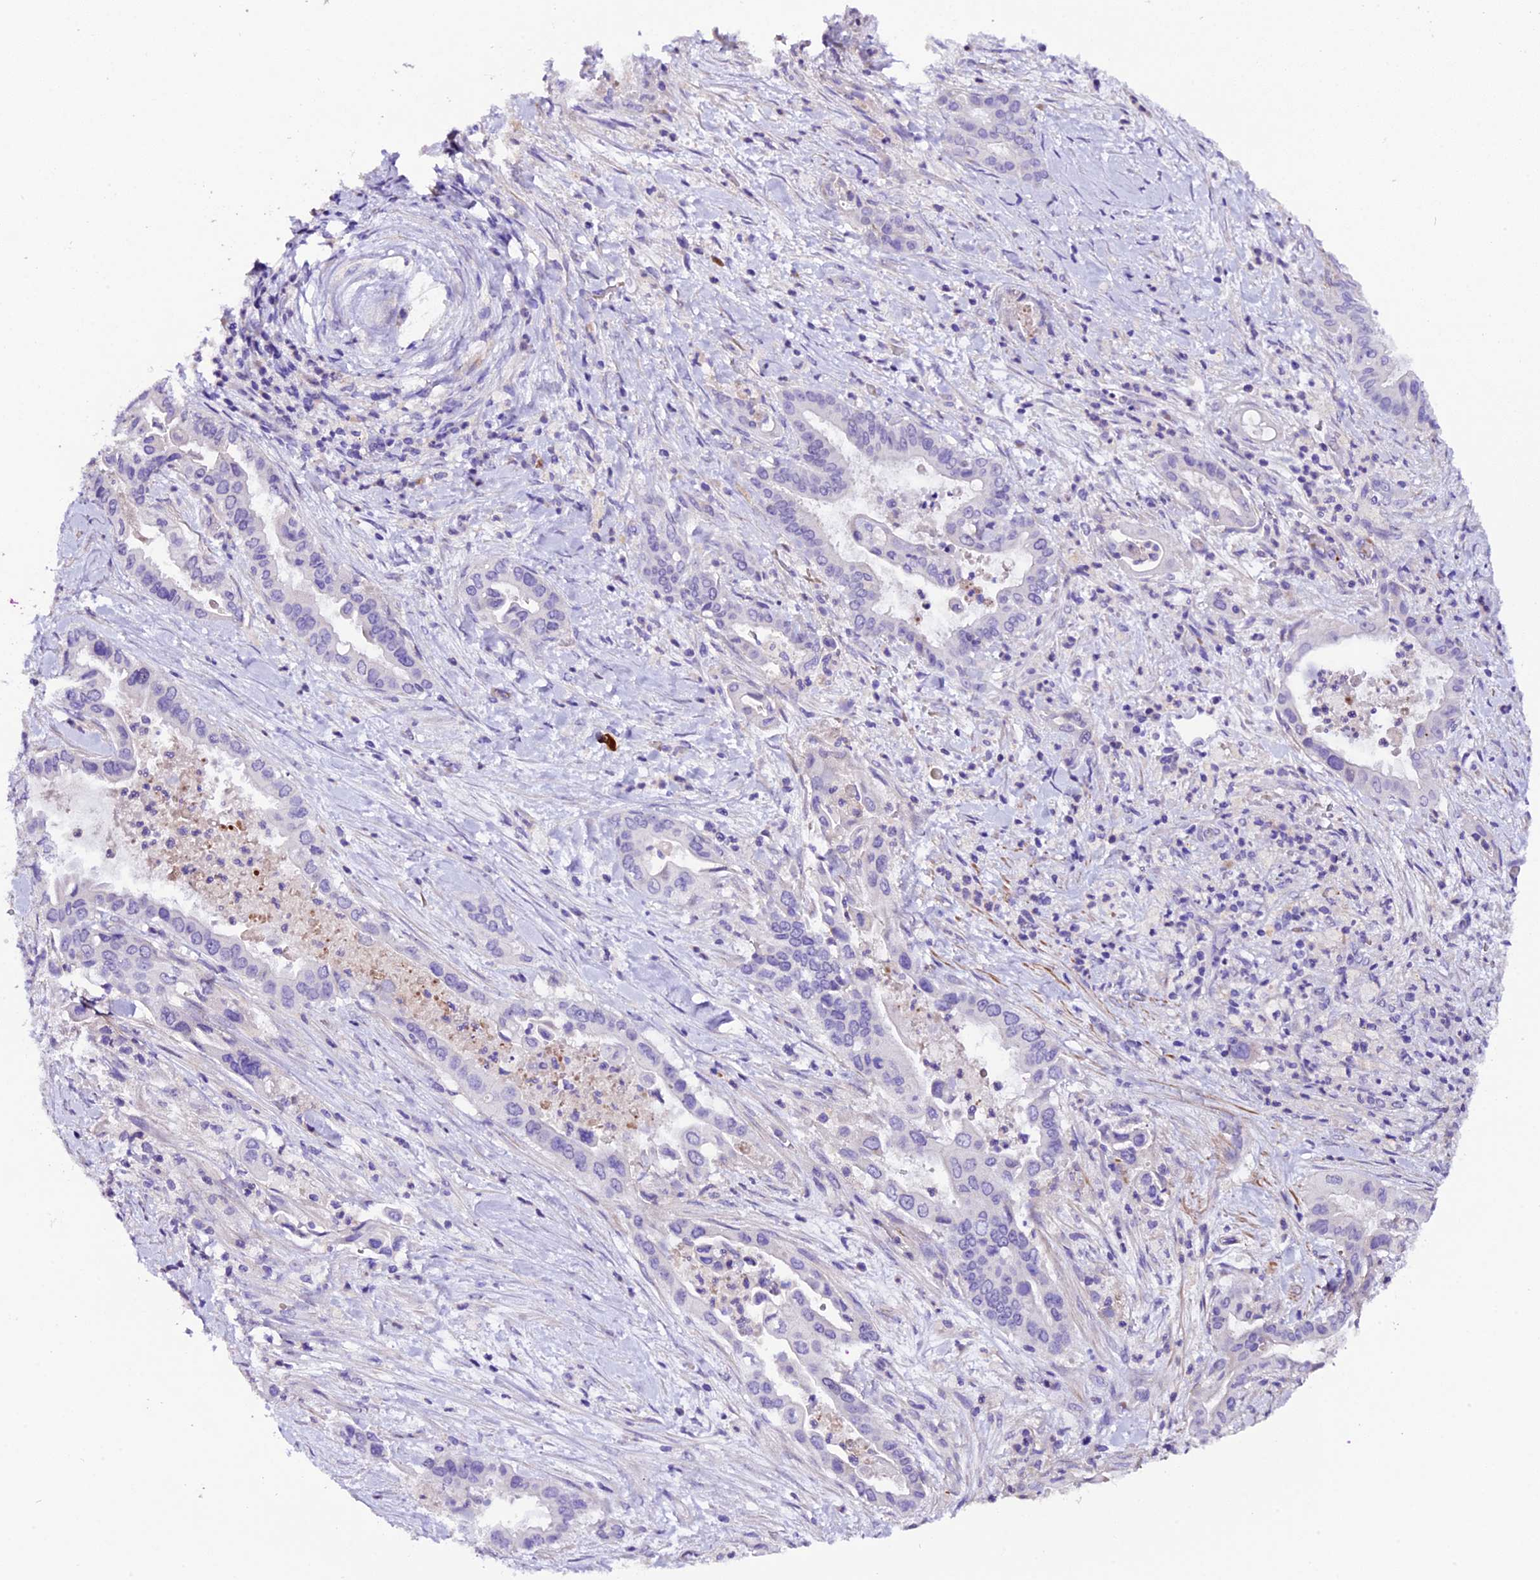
{"staining": {"intensity": "negative", "quantity": "none", "location": "none"}, "tissue": "pancreatic cancer", "cell_type": "Tumor cells", "image_type": "cancer", "snomed": [{"axis": "morphology", "description": "Adenocarcinoma, NOS"}, {"axis": "topography", "description": "Pancreas"}], "caption": "Adenocarcinoma (pancreatic) stained for a protein using immunohistochemistry shows no expression tumor cells.", "gene": "MEX3B", "patient": {"sex": "female", "age": 77}}